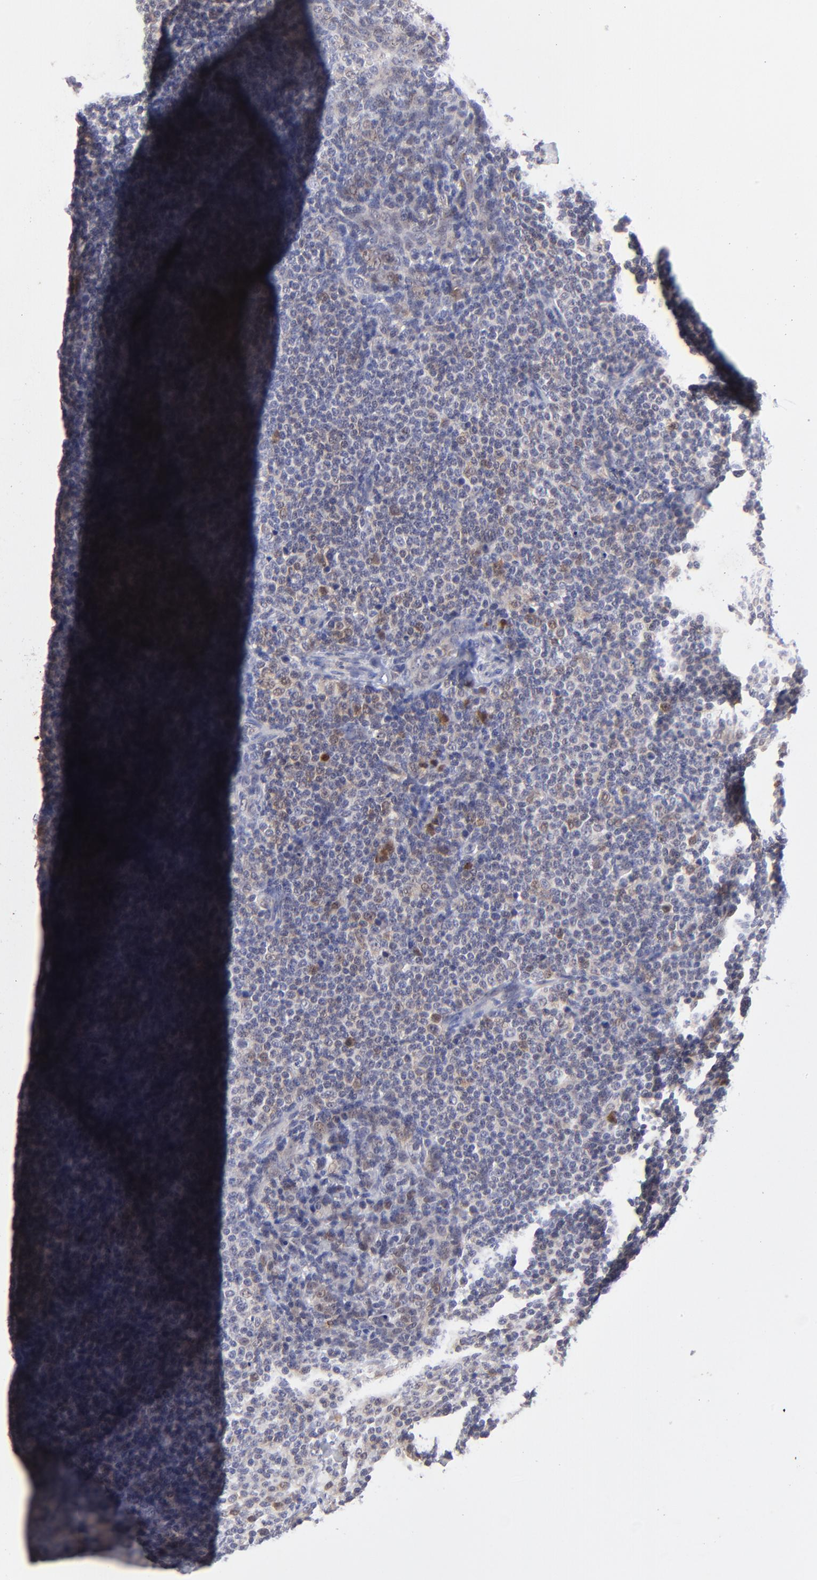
{"staining": {"intensity": "weak", "quantity": "25%-75%", "location": "cytoplasmic/membranous,nuclear"}, "tissue": "lymph node", "cell_type": "Germinal center cells", "image_type": "normal", "snomed": [{"axis": "morphology", "description": "Normal tissue, NOS"}, {"axis": "morphology", "description": "Uncertain malignant potential"}, {"axis": "topography", "description": "Lymph node"}, {"axis": "topography", "description": "Salivary gland, NOS"}], "caption": "Protein staining of unremarkable lymph node reveals weak cytoplasmic/membranous,nuclear expression in approximately 25%-75% of germinal center cells.", "gene": "ZNF155", "patient": {"sex": "female", "age": 51}}